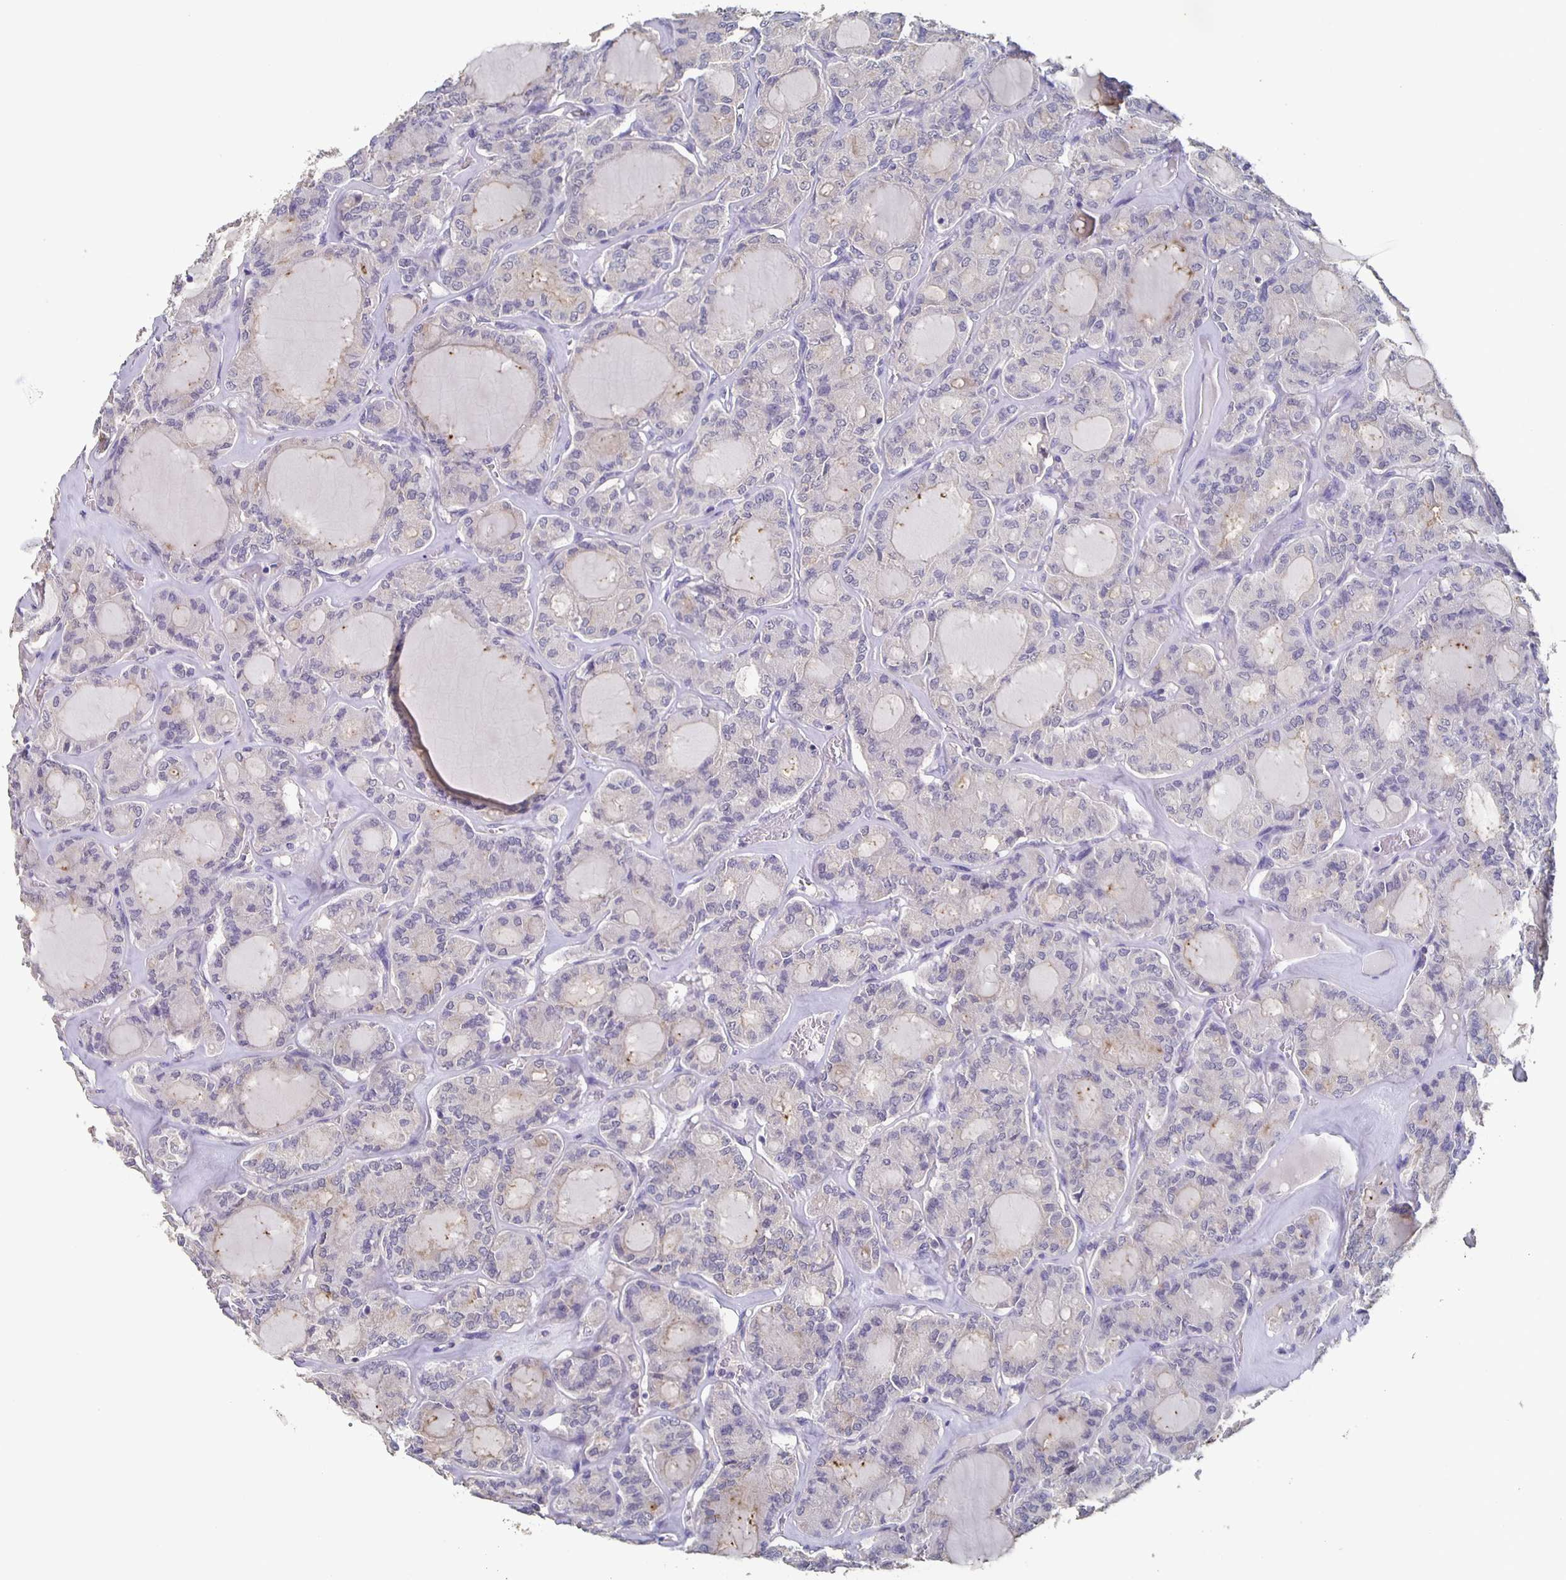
{"staining": {"intensity": "negative", "quantity": "none", "location": "none"}, "tissue": "thyroid cancer", "cell_type": "Tumor cells", "image_type": "cancer", "snomed": [{"axis": "morphology", "description": "Papillary adenocarcinoma, NOS"}, {"axis": "topography", "description": "Thyroid gland"}], "caption": "Tumor cells are negative for protein expression in human papillary adenocarcinoma (thyroid).", "gene": "CACNA2D2", "patient": {"sex": "male", "age": 87}}